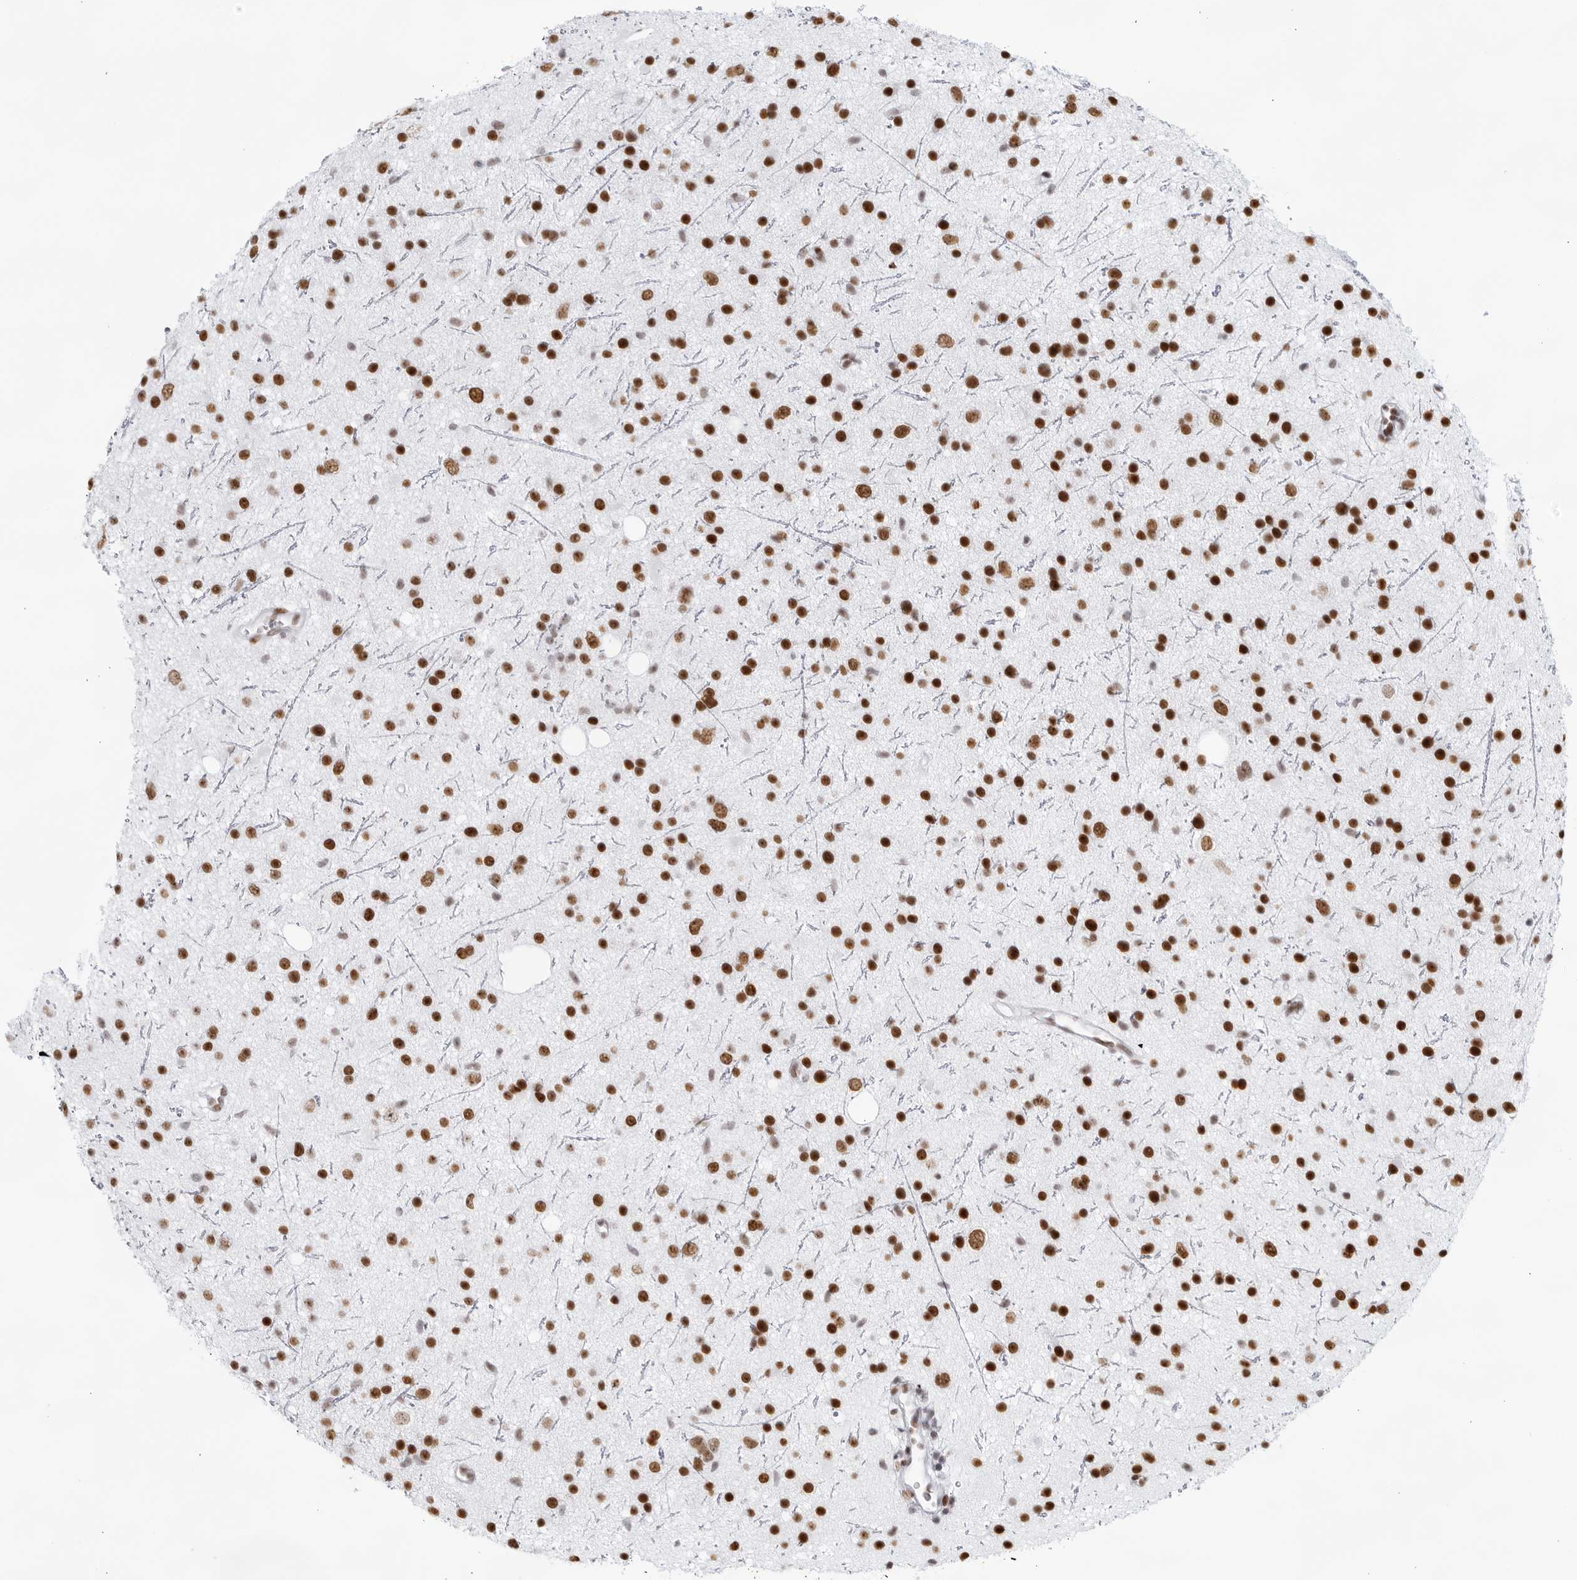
{"staining": {"intensity": "strong", "quantity": ">75%", "location": "nuclear"}, "tissue": "glioma", "cell_type": "Tumor cells", "image_type": "cancer", "snomed": [{"axis": "morphology", "description": "Glioma, malignant, Low grade"}, {"axis": "topography", "description": "Cerebral cortex"}], "caption": "Protein analysis of low-grade glioma (malignant) tissue exhibits strong nuclear expression in approximately >75% of tumor cells. (brown staining indicates protein expression, while blue staining denotes nuclei).", "gene": "HP1BP3", "patient": {"sex": "female", "age": 39}}